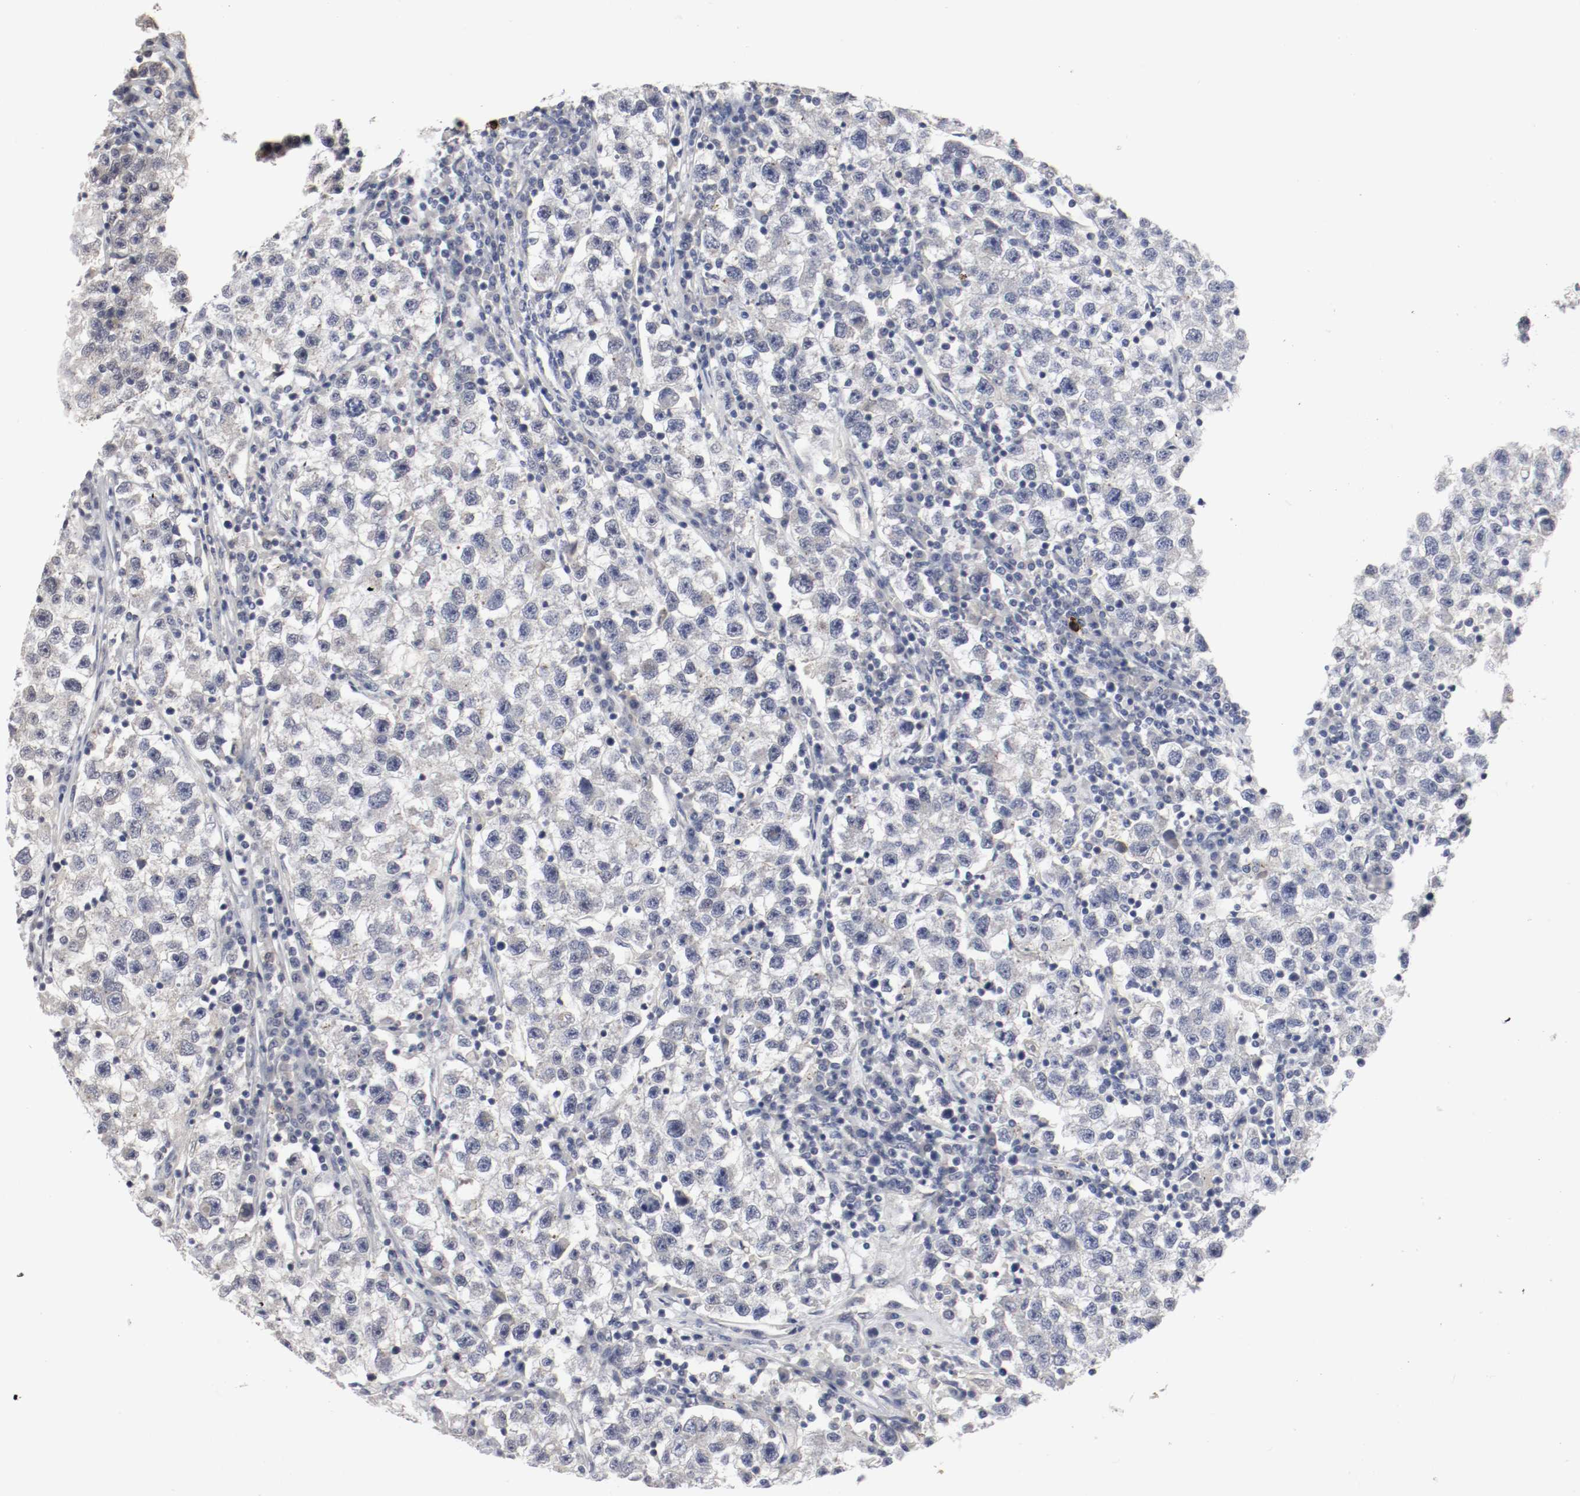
{"staining": {"intensity": "negative", "quantity": "none", "location": "none"}, "tissue": "testis cancer", "cell_type": "Tumor cells", "image_type": "cancer", "snomed": [{"axis": "morphology", "description": "Seminoma, NOS"}, {"axis": "topography", "description": "Testis"}], "caption": "Immunohistochemical staining of human testis cancer (seminoma) reveals no significant expression in tumor cells.", "gene": "CEBPE", "patient": {"sex": "male", "age": 22}}